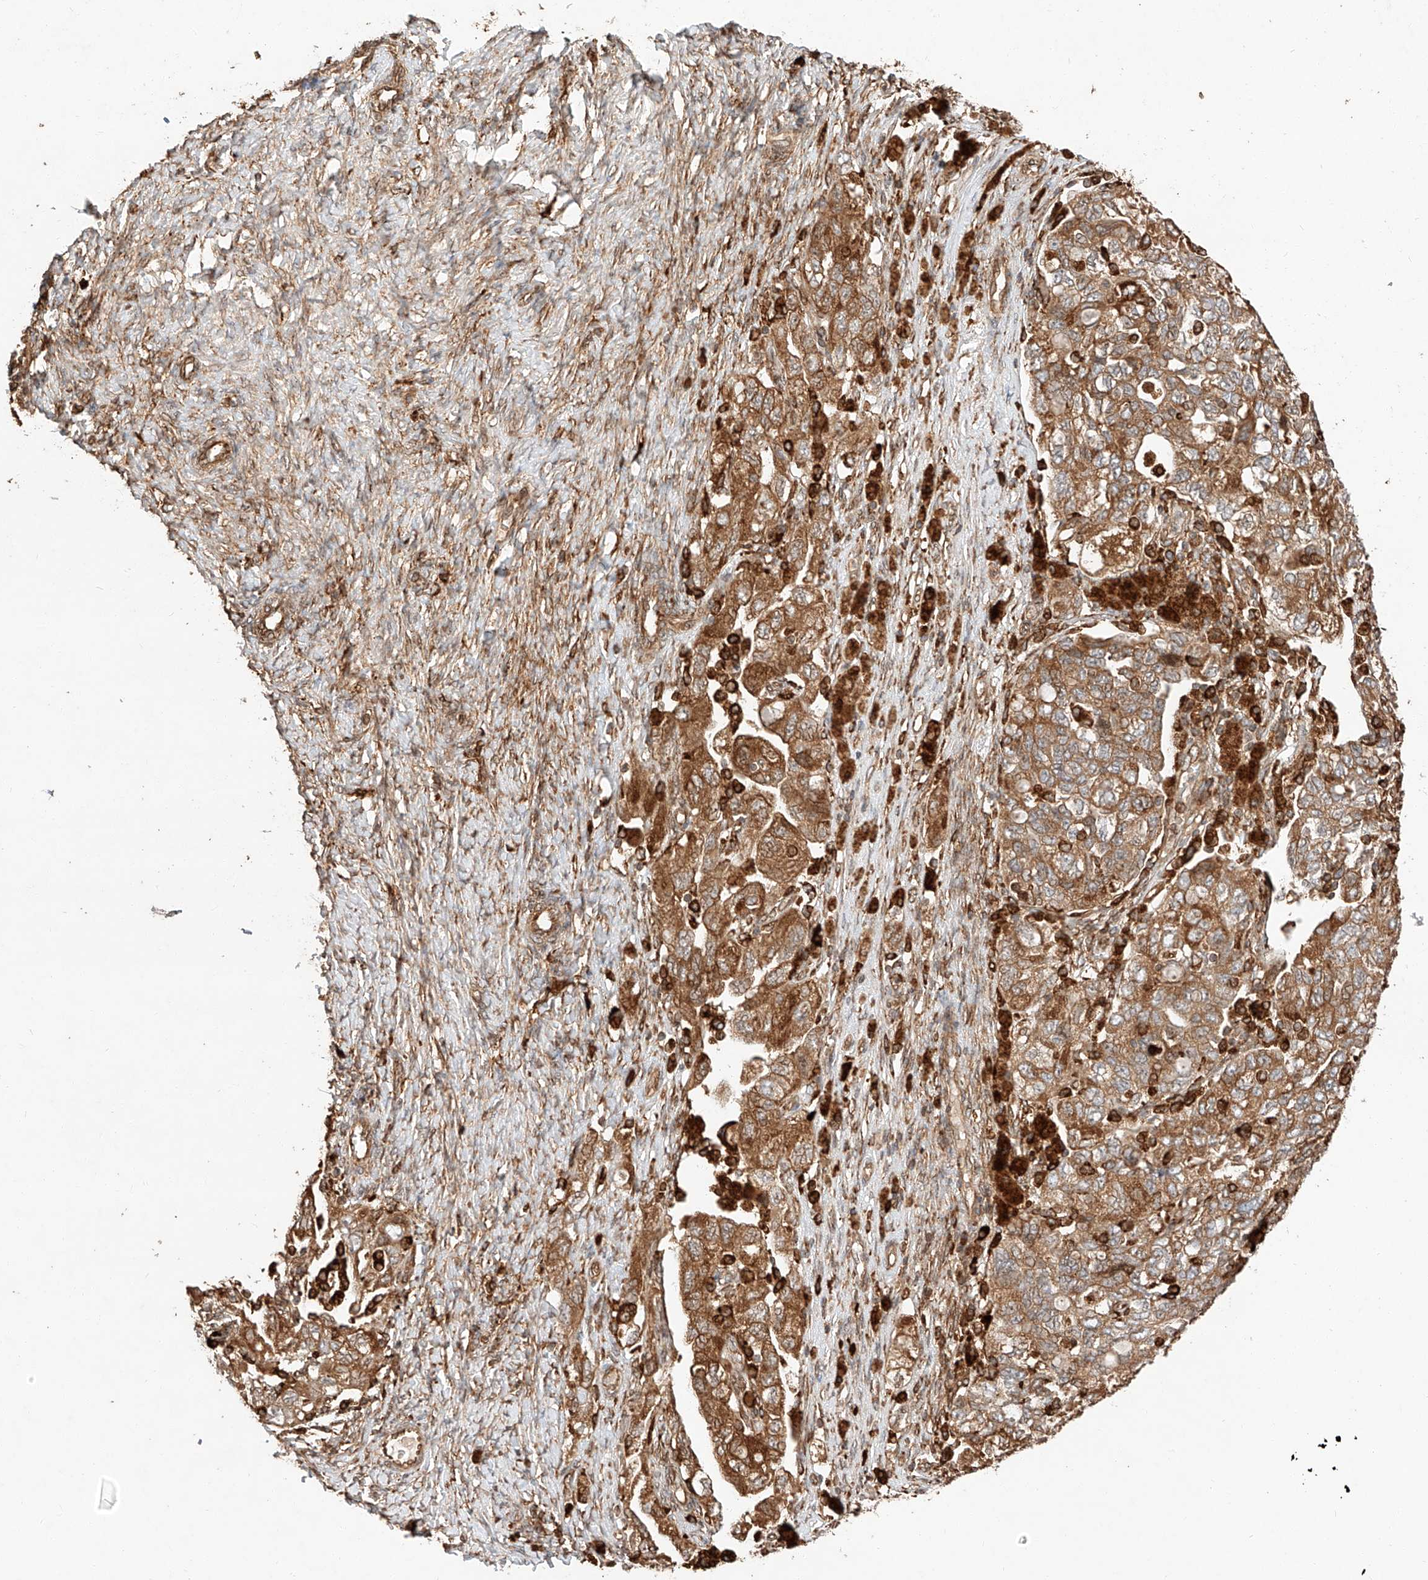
{"staining": {"intensity": "moderate", "quantity": ">75%", "location": "cytoplasmic/membranous"}, "tissue": "ovarian cancer", "cell_type": "Tumor cells", "image_type": "cancer", "snomed": [{"axis": "morphology", "description": "Carcinoma, NOS"}, {"axis": "morphology", "description": "Cystadenocarcinoma, serous, NOS"}, {"axis": "topography", "description": "Ovary"}], "caption": "Ovarian cancer was stained to show a protein in brown. There is medium levels of moderate cytoplasmic/membranous positivity in about >75% of tumor cells.", "gene": "ZNF84", "patient": {"sex": "female", "age": 69}}